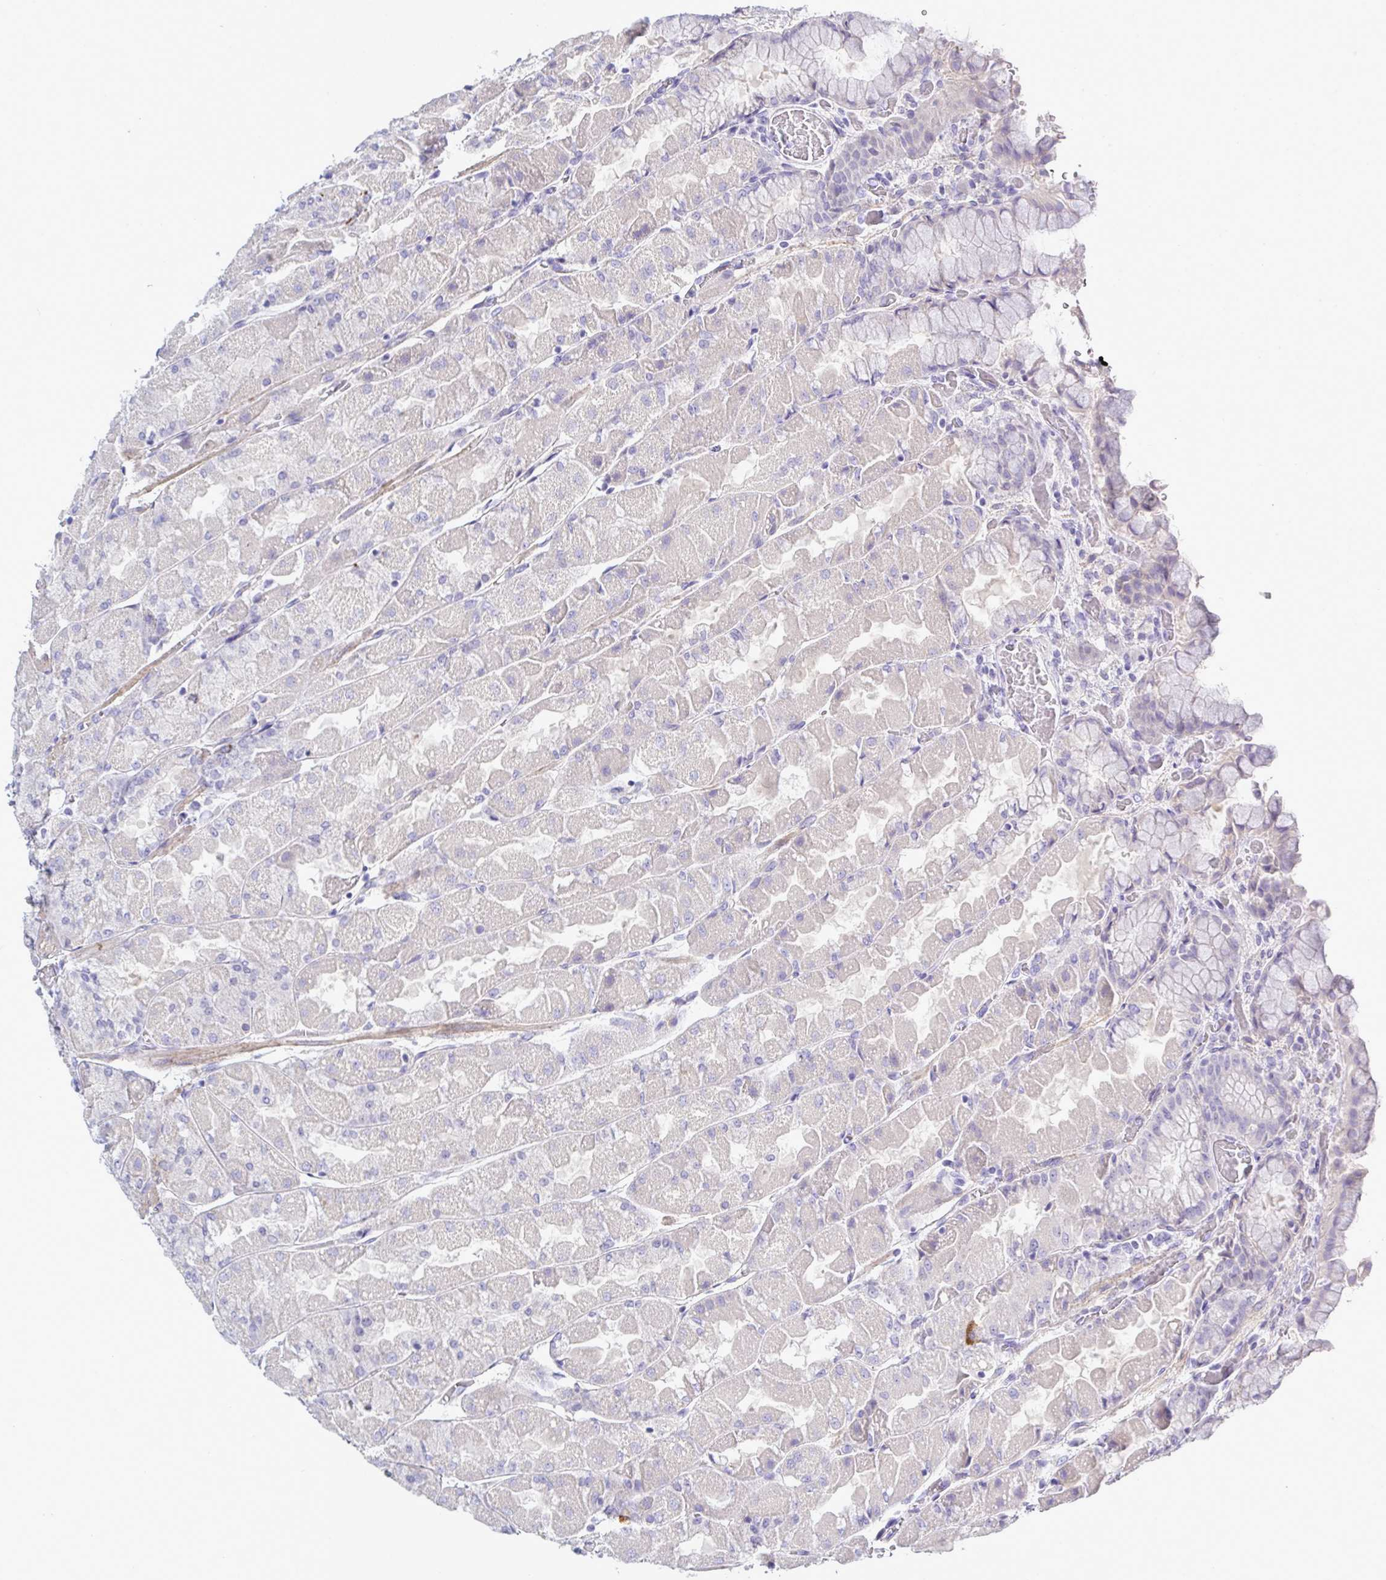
{"staining": {"intensity": "negative", "quantity": "none", "location": "none"}, "tissue": "stomach", "cell_type": "Glandular cells", "image_type": "normal", "snomed": [{"axis": "morphology", "description": "Normal tissue, NOS"}, {"axis": "topography", "description": "Stomach"}], "caption": "Stomach was stained to show a protein in brown. There is no significant expression in glandular cells. The staining was performed using DAB to visualize the protein expression in brown, while the nuclei were stained in blue with hematoxylin (Magnification: 20x).", "gene": "MED11", "patient": {"sex": "female", "age": 61}}